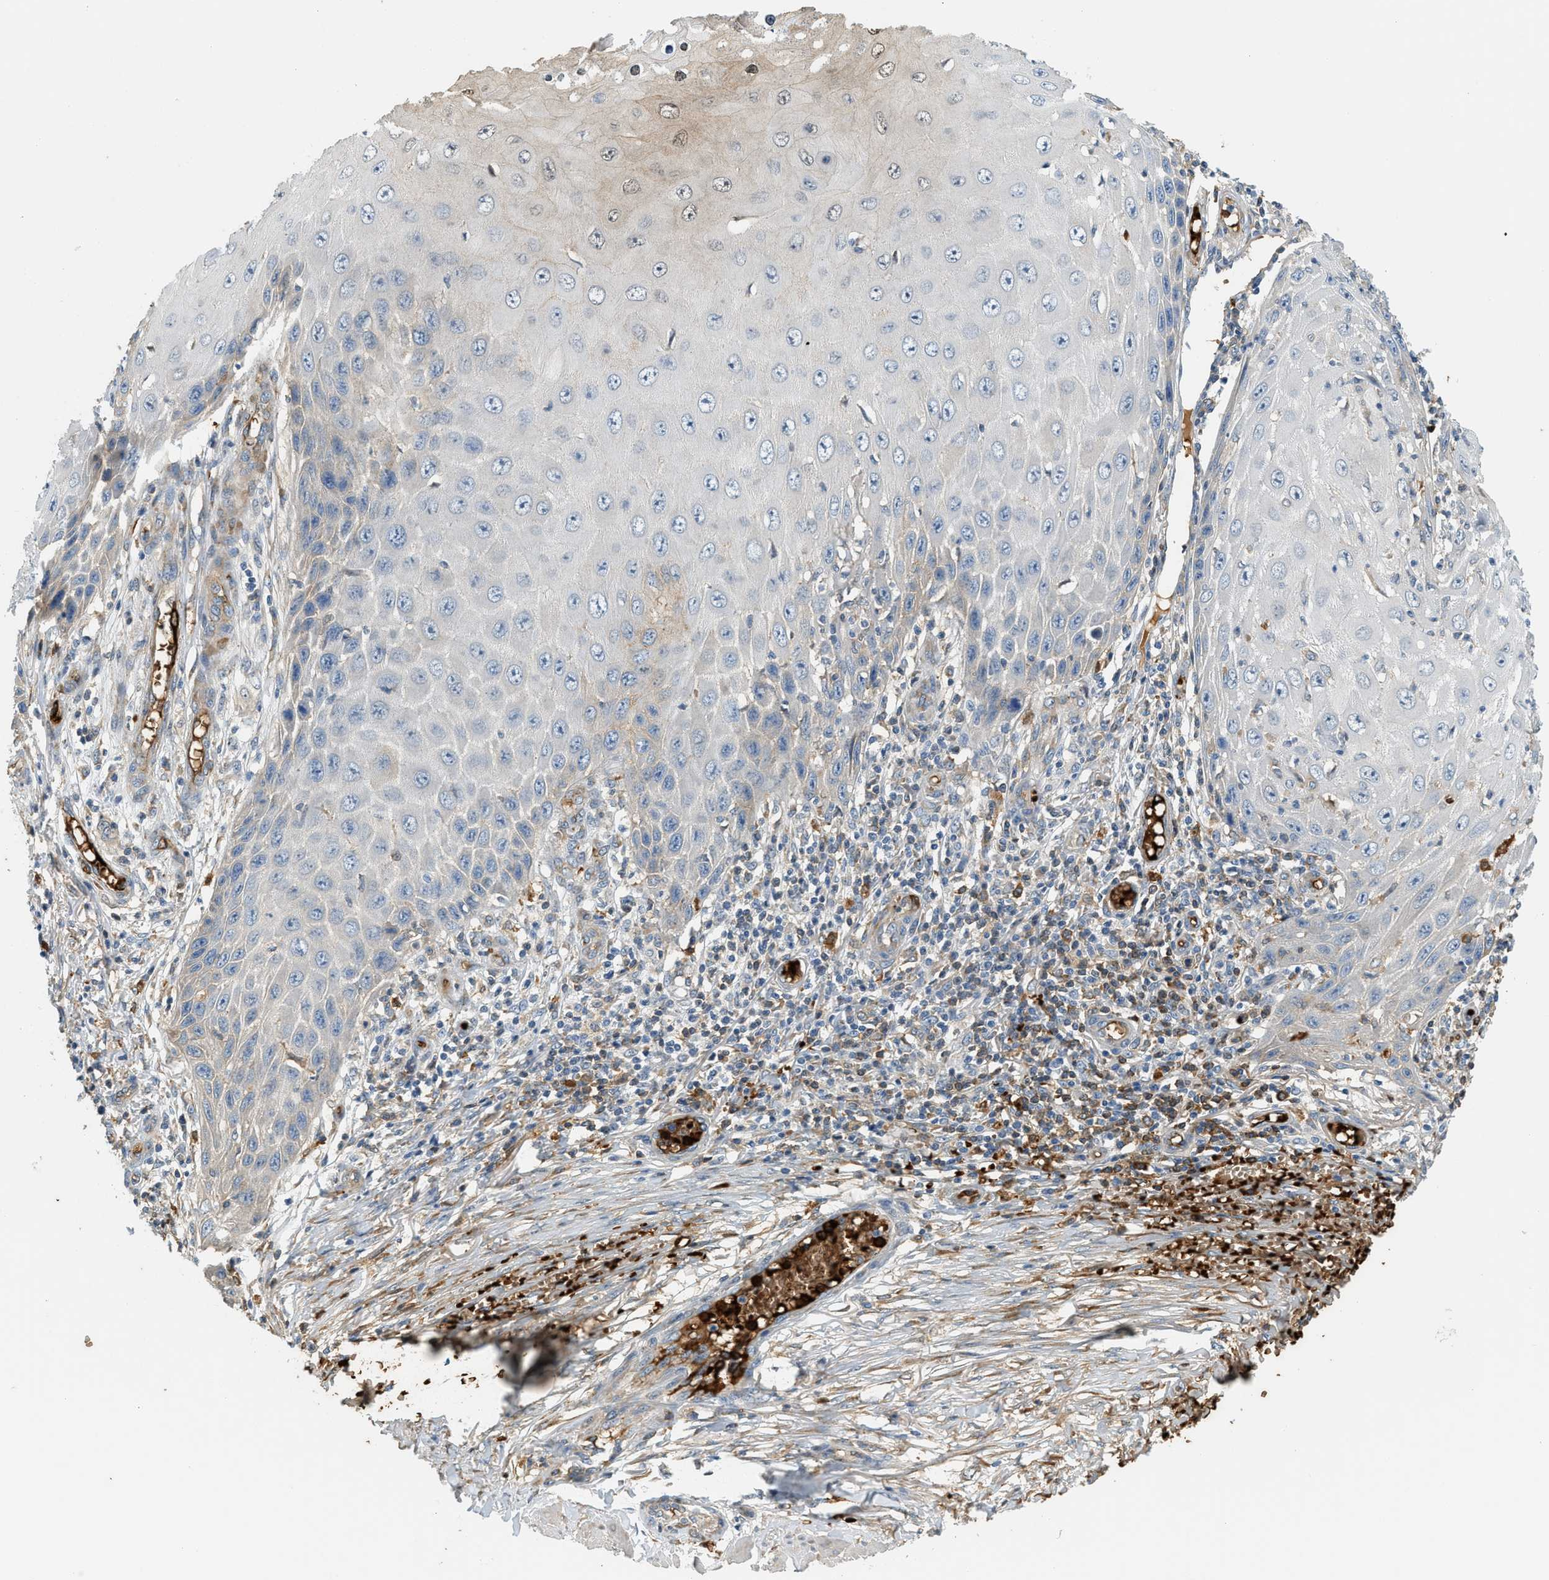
{"staining": {"intensity": "weak", "quantity": "<25%", "location": "cytoplasmic/membranous"}, "tissue": "skin cancer", "cell_type": "Tumor cells", "image_type": "cancer", "snomed": [{"axis": "morphology", "description": "Squamous cell carcinoma, NOS"}, {"axis": "topography", "description": "Skin"}], "caption": "Protein analysis of skin cancer (squamous cell carcinoma) demonstrates no significant expression in tumor cells.", "gene": "CYTH2", "patient": {"sex": "female", "age": 73}}